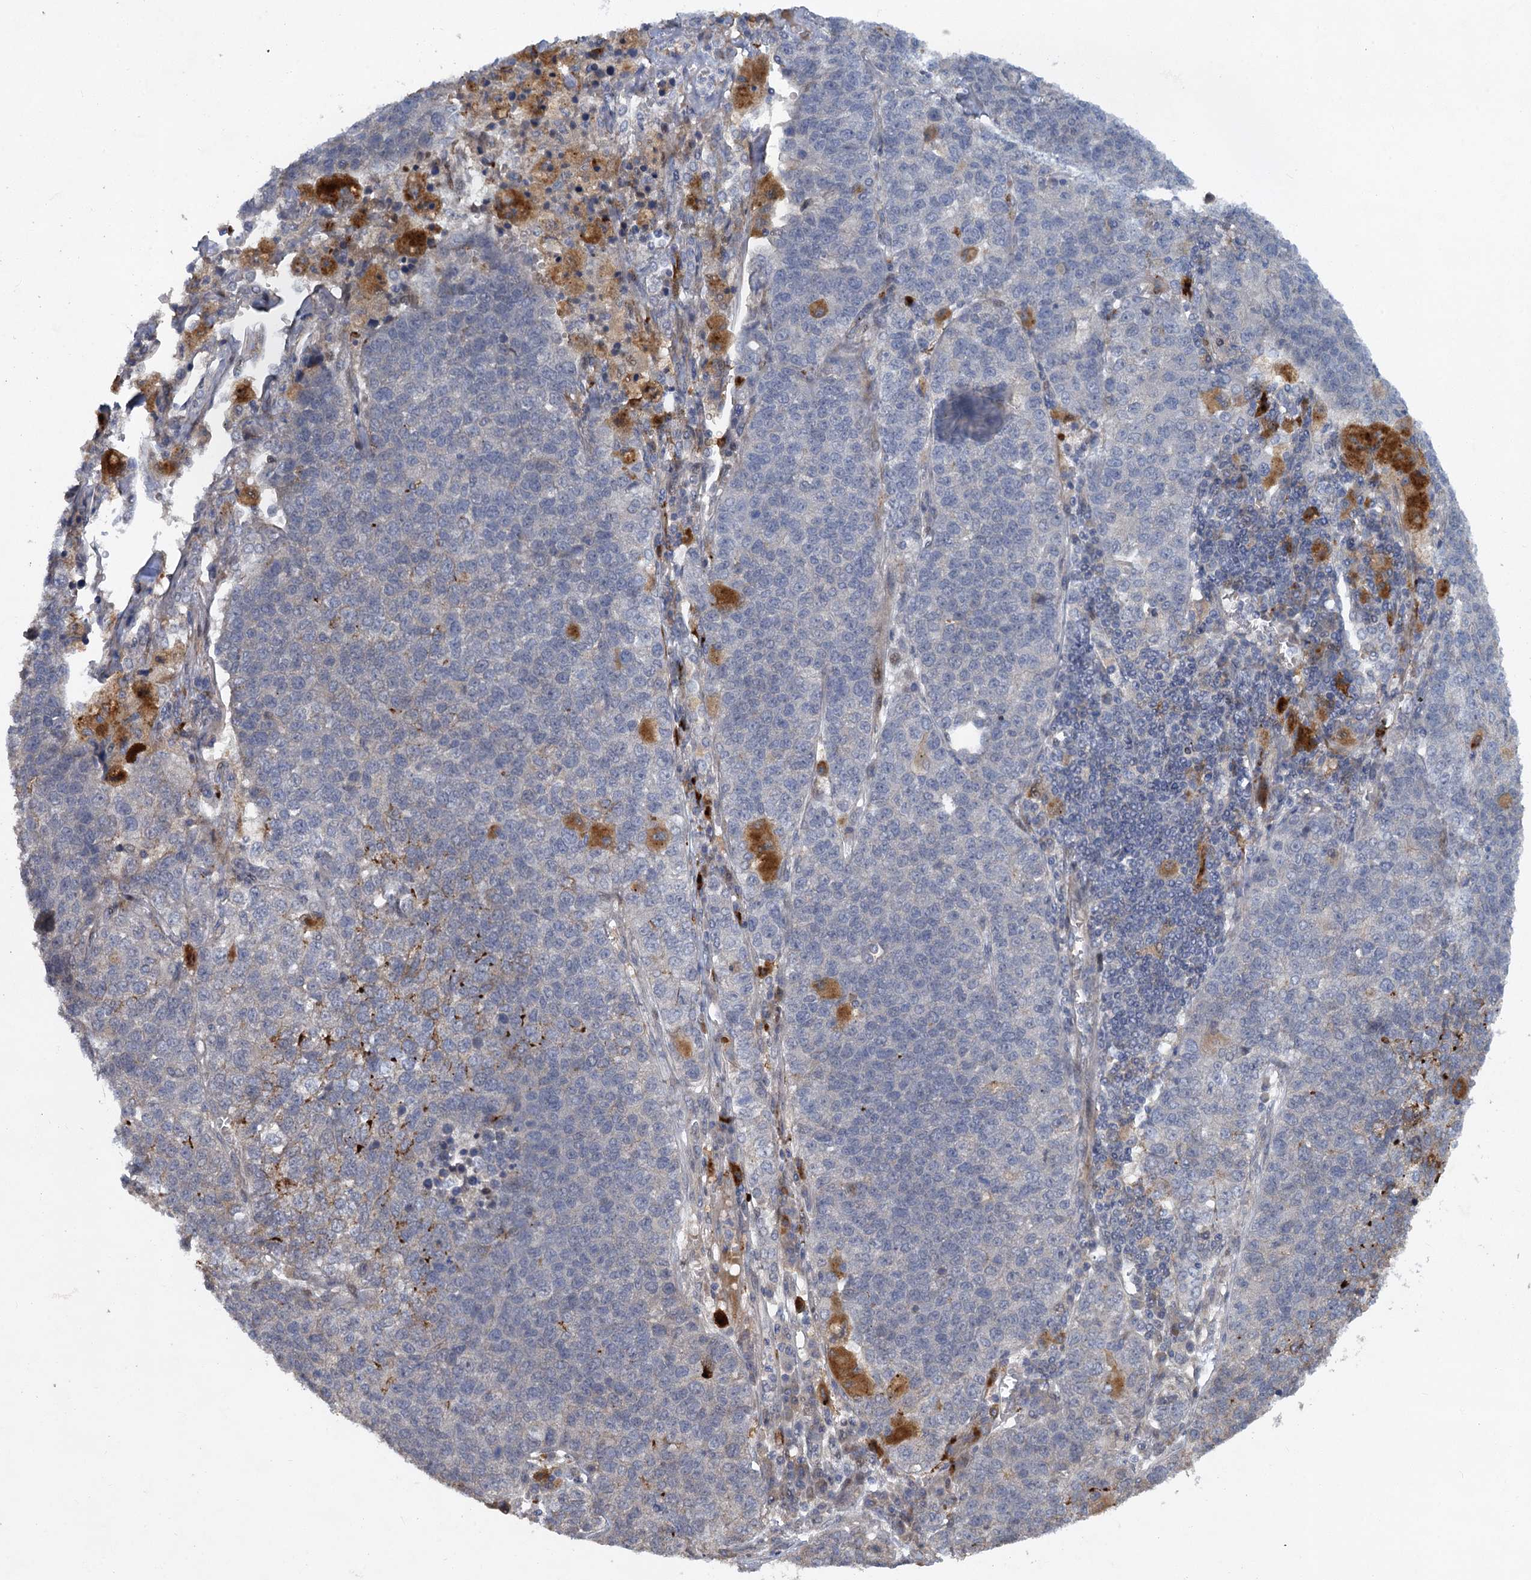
{"staining": {"intensity": "negative", "quantity": "none", "location": "none"}, "tissue": "lung cancer", "cell_type": "Tumor cells", "image_type": "cancer", "snomed": [{"axis": "morphology", "description": "Adenocarcinoma, NOS"}, {"axis": "topography", "description": "Lung"}], "caption": "Lung adenocarcinoma was stained to show a protein in brown. There is no significant staining in tumor cells. (Brightfield microscopy of DAB (3,3'-diaminobenzidine) IHC at high magnification).", "gene": "NUDT22", "patient": {"sex": "male", "age": 49}}